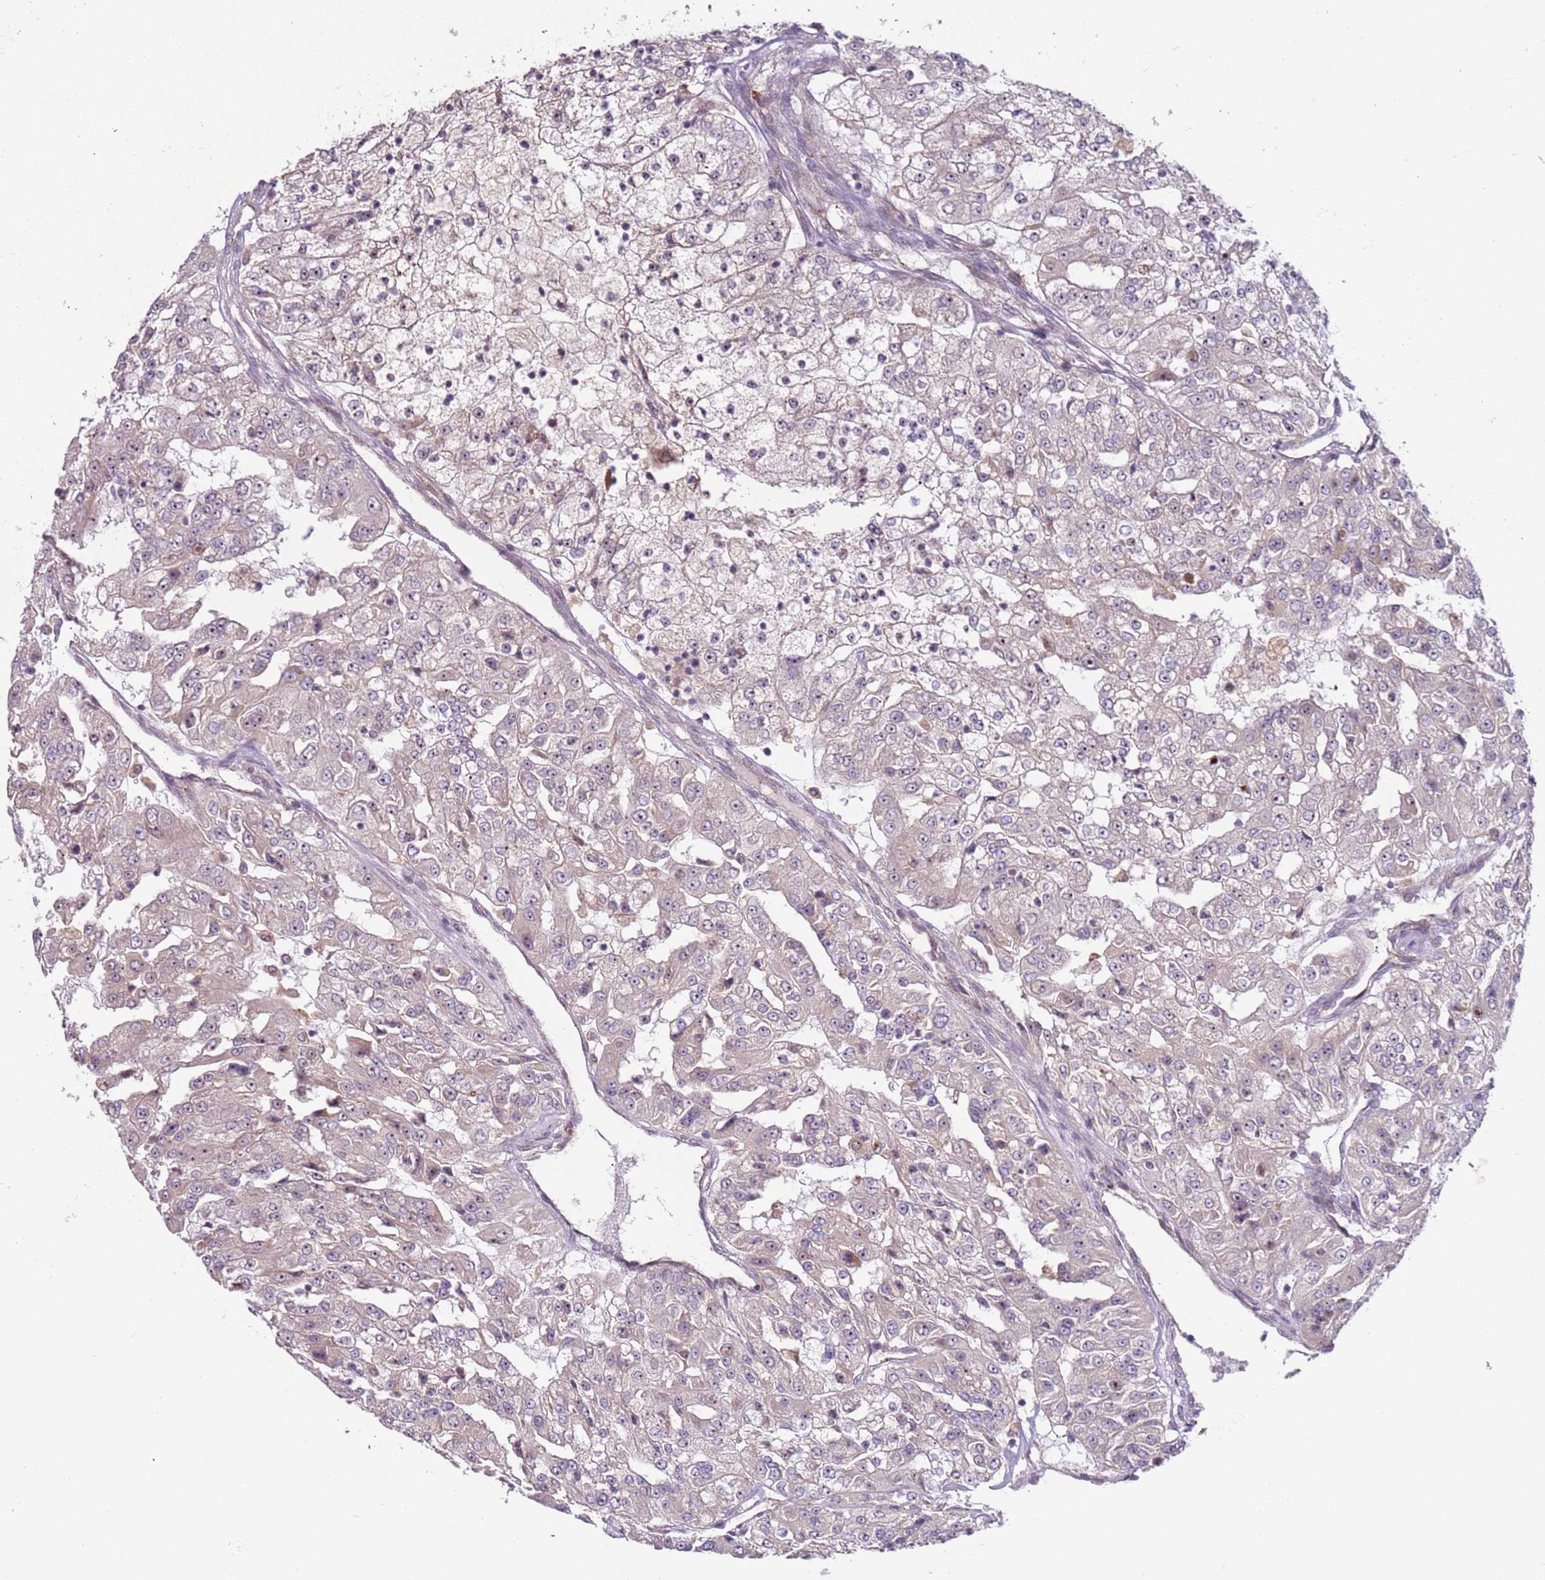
{"staining": {"intensity": "weak", "quantity": "<25%", "location": "nuclear"}, "tissue": "renal cancer", "cell_type": "Tumor cells", "image_type": "cancer", "snomed": [{"axis": "morphology", "description": "Adenocarcinoma, NOS"}, {"axis": "topography", "description": "Kidney"}], "caption": "DAB immunohistochemical staining of renal adenocarcinoma shows no significant staining in tumor cells.", "gene": "UCMA", "patient": {"sex": "female", "age": 63}}